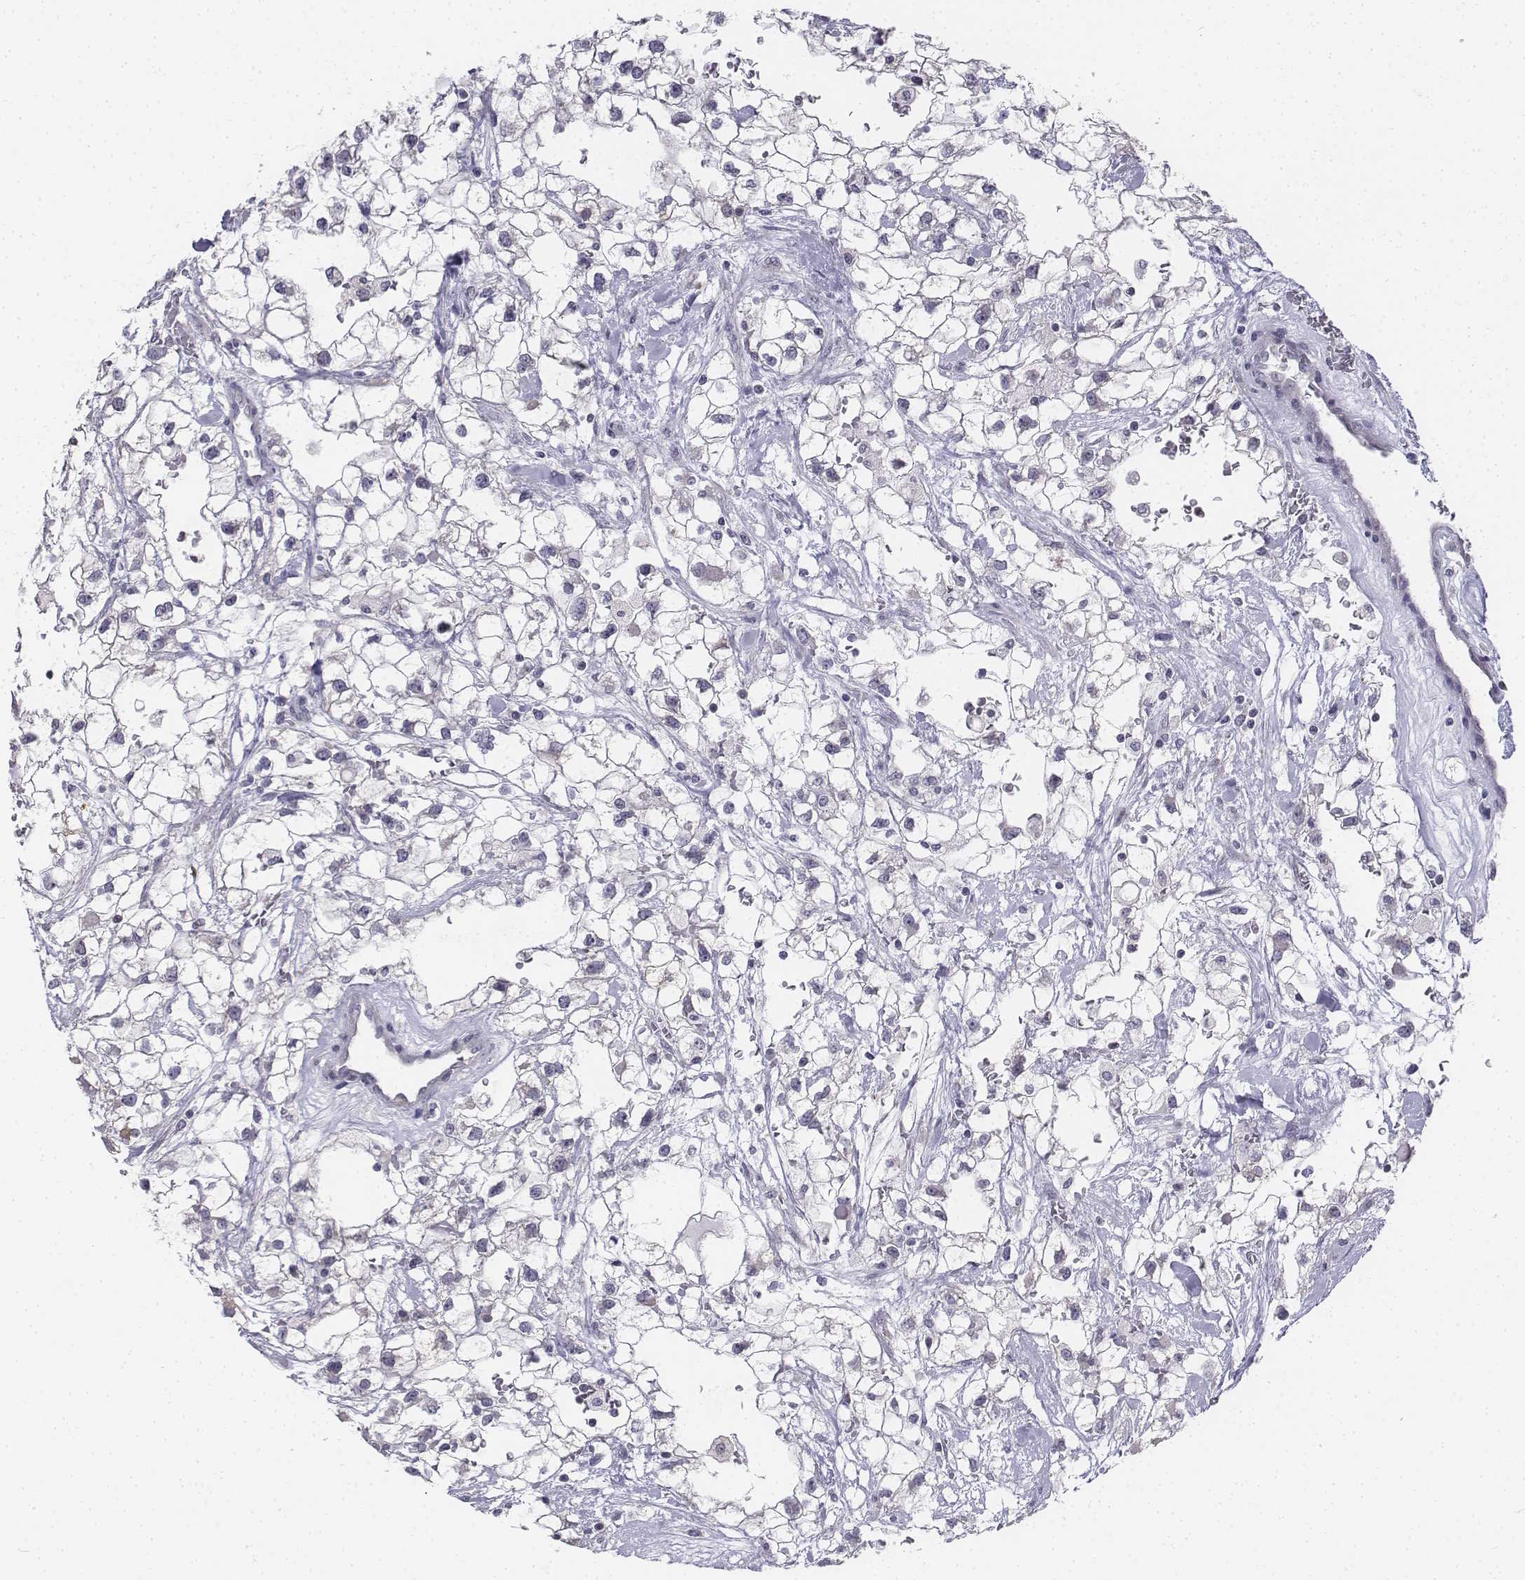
{"staining": {"intensity": "negative", "quantity": "none", "location": "none"}, "tissue": "renal cancer", "cell_type": "Tumor cells", "image_type": "cancer", "snomed": [{"axis": "morphology", "description": "Adenocarcinoma, NOS"}, {"axis": "topography", "description": "Kidney"}], "caption": "High magnification brightfield microscopy of renal cancer stained with DAB (brown) and counterstained with hematoxylin (blue): tumor cells show no significant staining.", "gene": "PENK", "patient": {"sex": "male", "age": 59}}